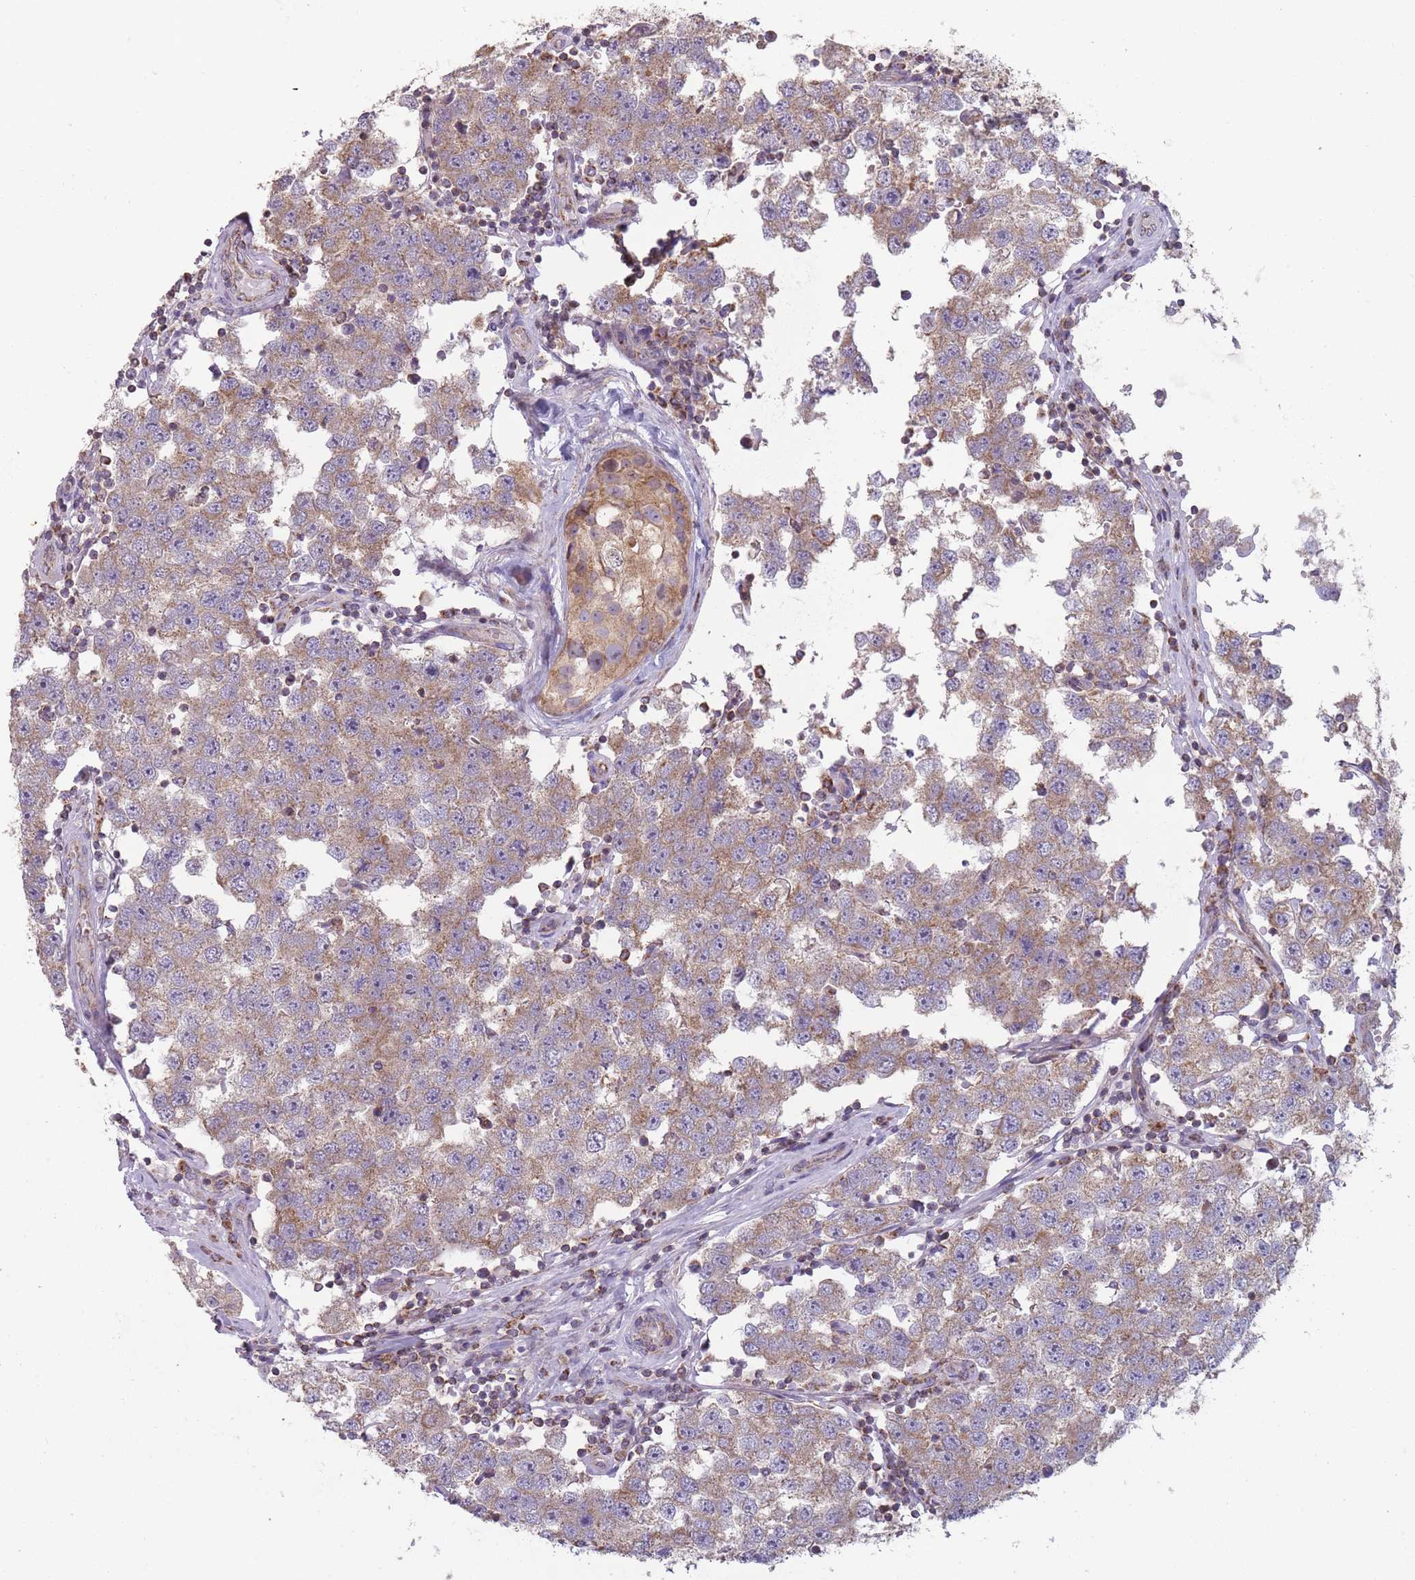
{"staining": {"intensity": "moderate", "quantity": "25%-75%", "location": "cytoplasmic/membranous"}, "tissue": "testis cancer", "cell_type": "Tumor cells", "image_type": "cancer", "snomed": [{"axis": "morphology", "description": "Seminoma, NOS"}, {"axis": "topography", "description": "Testis"}], "caption": "Immunohistochemical staining of human testis cancer displays moderate cytoplasmic/membranous protein positivity in approximately 25%-75% of tumor cells.", "gene": "NDUFA9", "patient": {"sex": "male", "age": 34}}